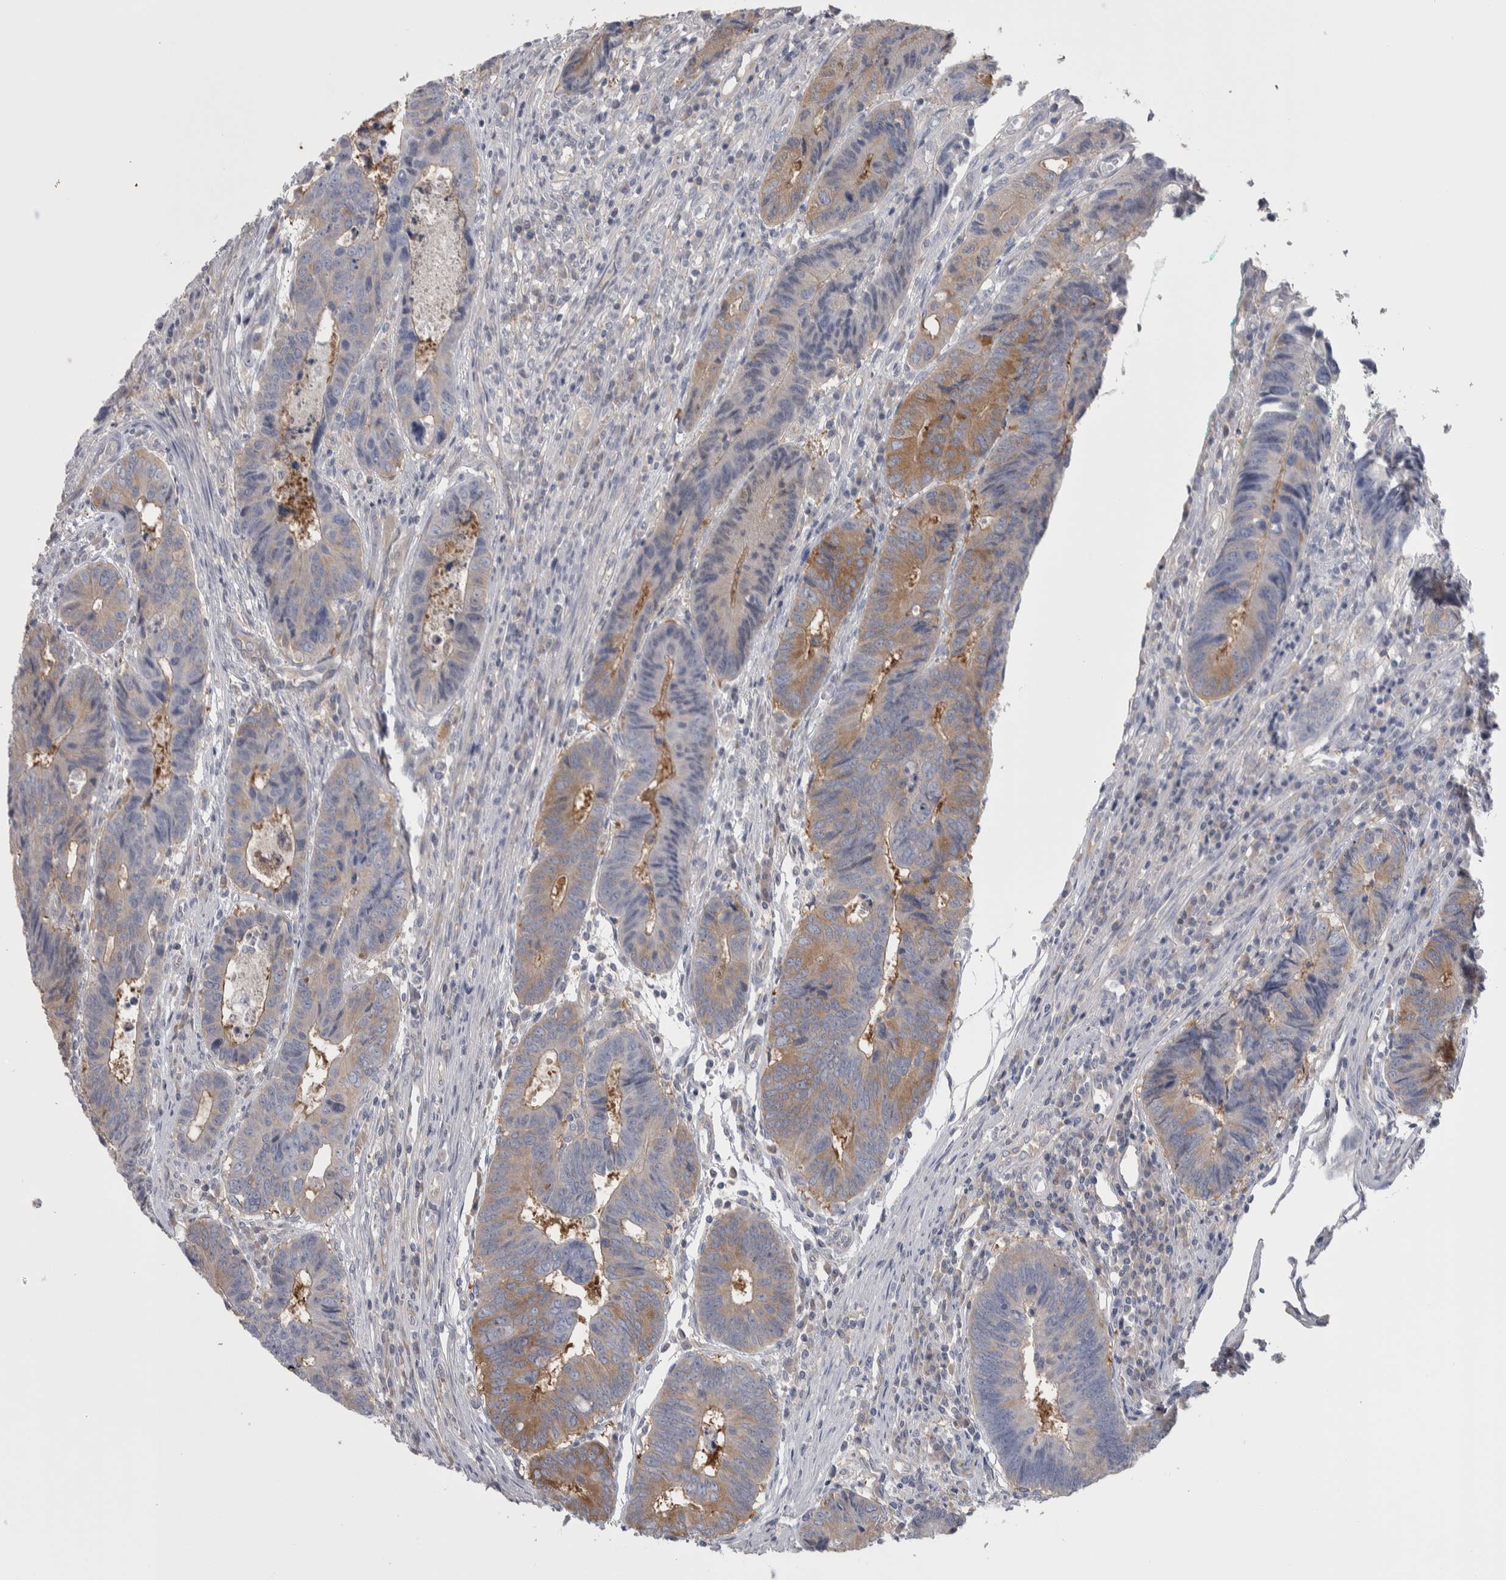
{"staining": {"intensity": "moderate", "quantity": "25%-75%", "location": "cytoplasmic/membranous"}, "tissue": "colorectal cancer", "cell_type": "Tumor cells", "image_type": "cancer", "snomed": [{"axis": "morphology", "description": "Adenocarcinoma, NOS"}, {"axis": "topography", "description": "Rectum"}], "caption": "Moderate cytoplasmic/membranous protein expression is identified in about 25%-75% of tumor cells in adenocarcinoma (colorectal).", "gene": "GPHN", "patient": {"sex": "male", "age": 84}}